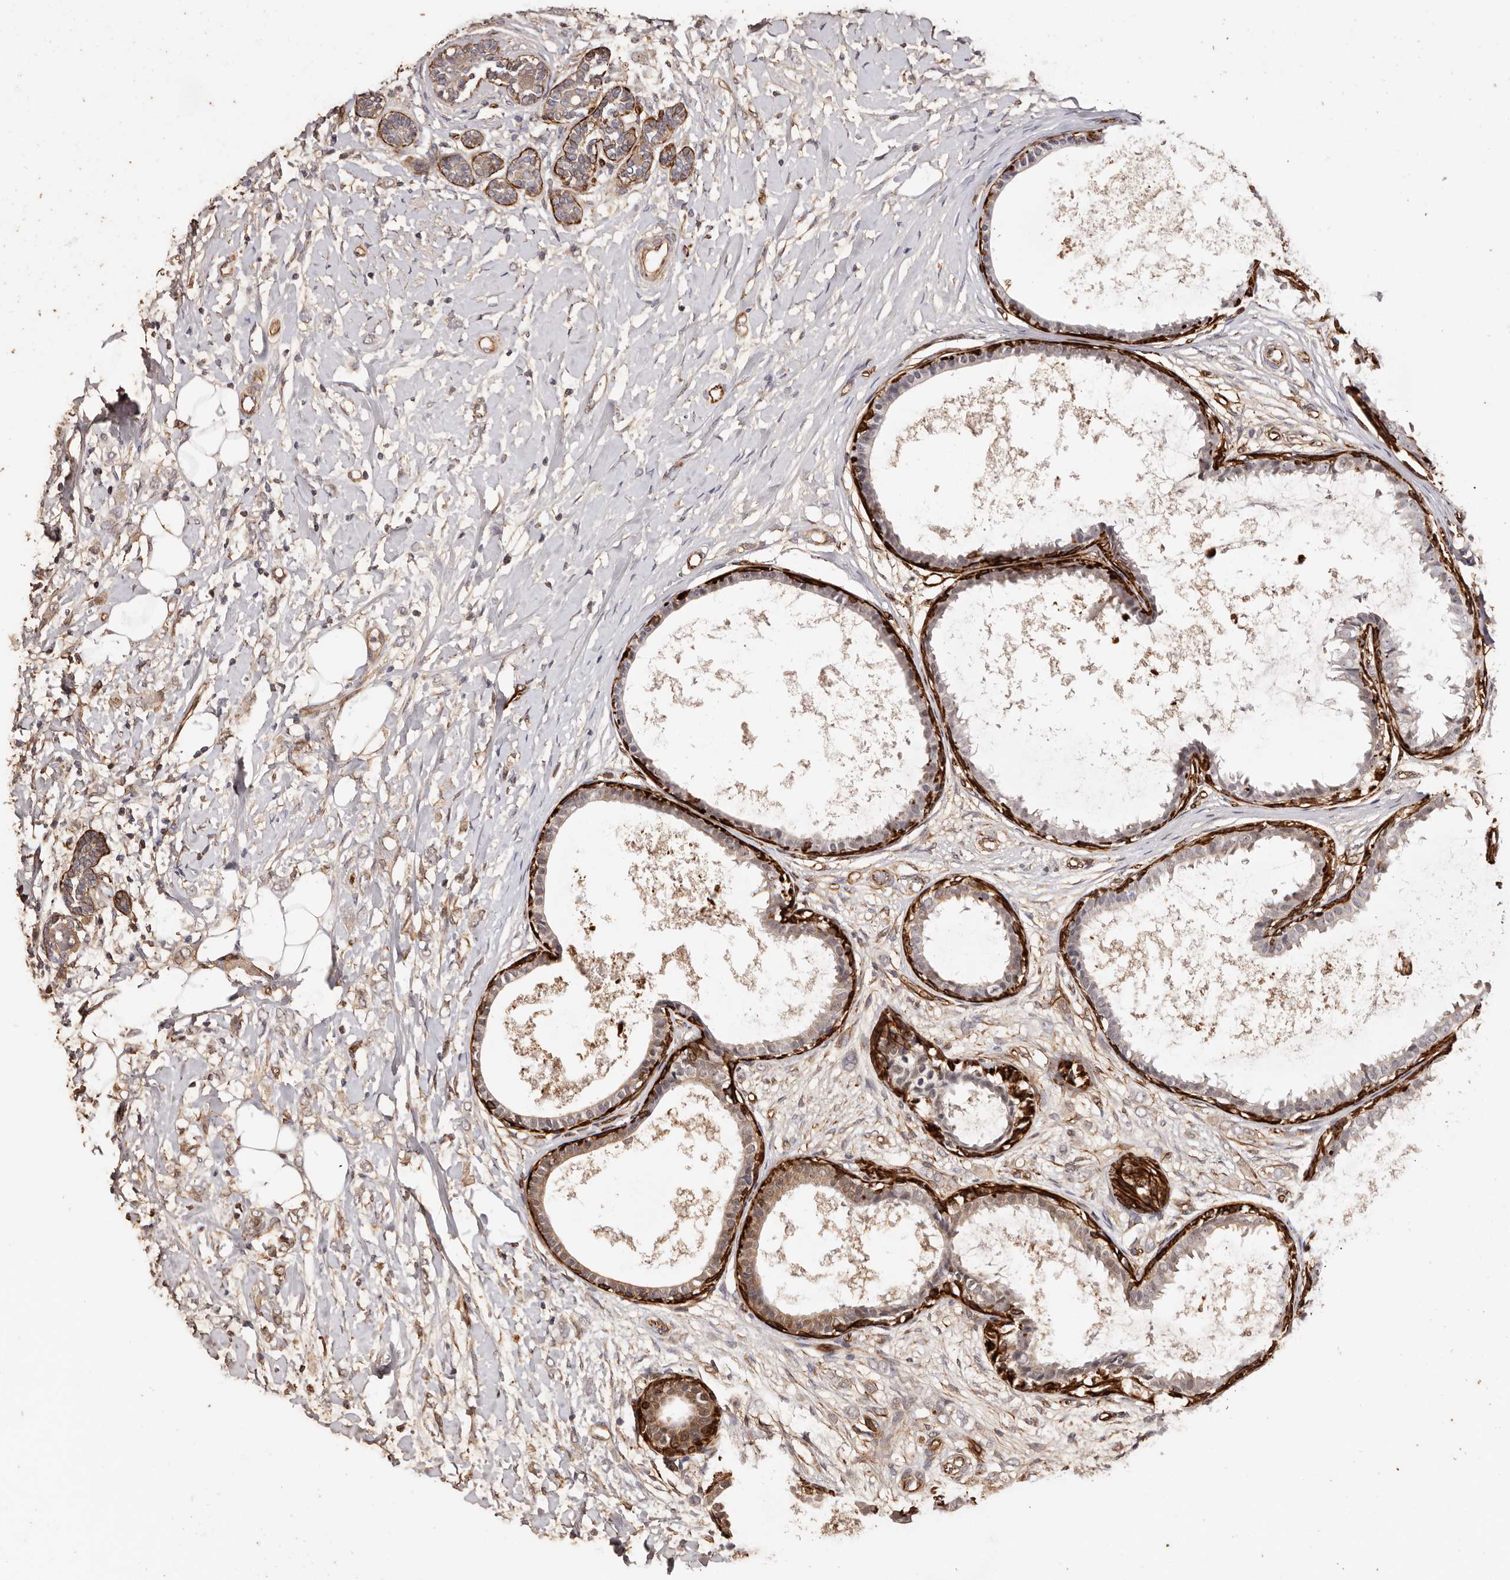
{"staining": {"intensity": "weak", "quantity": "<25%", "location": "cytoplasmic/membranous"}, "tissue": "breast cancer", "cell_type": "Tumor cells", "image_type": "cancer", "snomed": [{"axis": "morphology", "description": "Normal tissue, NOS"}, {"axis": "morphology", "description": "Lobular carcinoma"}, {"axis": "topography", "description": "Breast"}], "caption": "Tumor cells show no significant protein expression in lobular carcinoma (breast).", "gene": "ZNF557", "patient": {"sex": "female", "age": 47}}